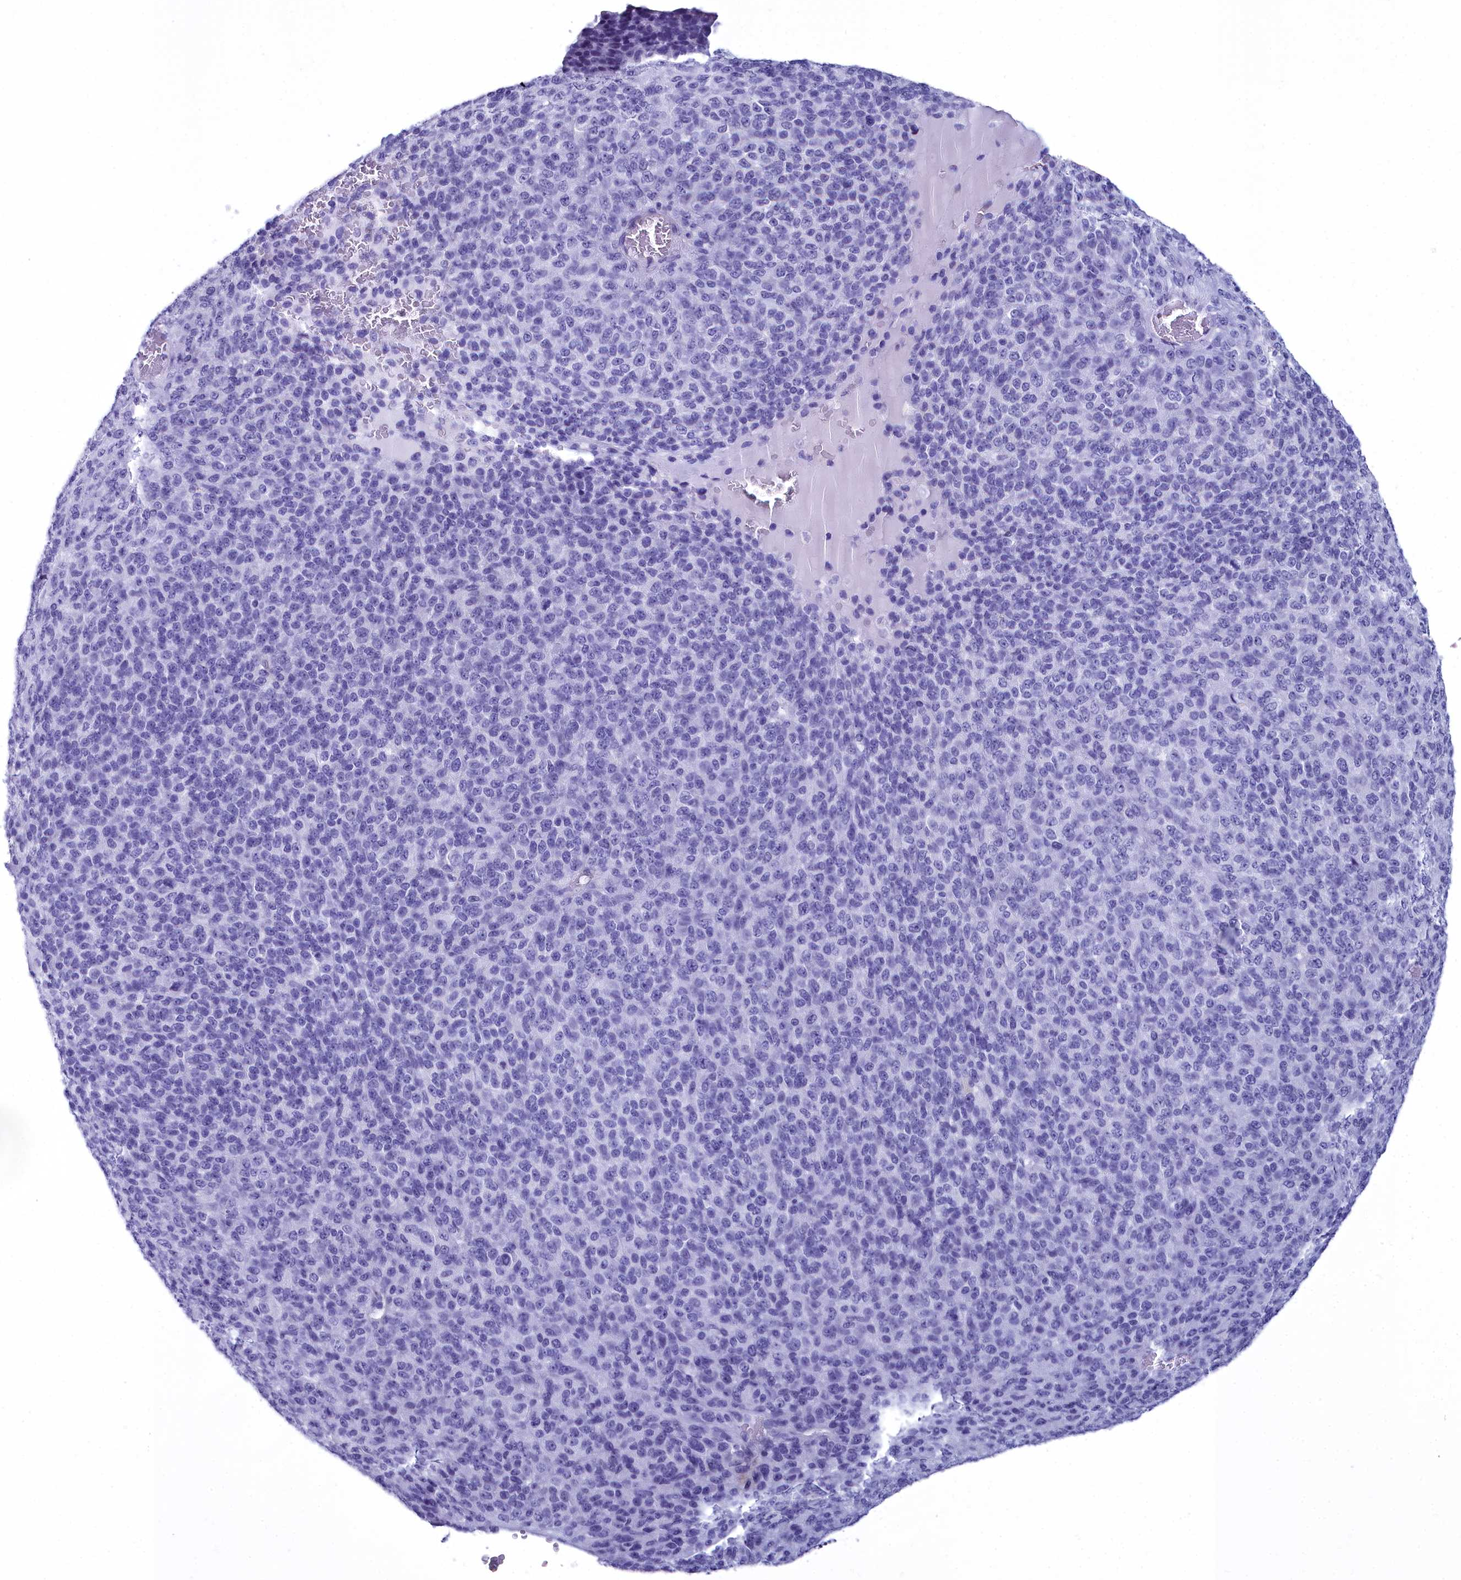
{"staining": {"intensity": "negative", "quantity": "none", "location": "none"}, "tissue": "melanoma", "cell_type": "Tumor cells", "image_type": "cancer", "snomed": [{"axis": "morphology", "description": "Malignant melanoma, Metastatic site"}, {"axis": "topography", "description": "Brain"}], "caption": "This is an IHC histopathology image of malignant melanoma (metastatic site). There is no positivity in tumor cells.", "gene": "MAP6", "patient": {"sex": "female", "age": 56}}